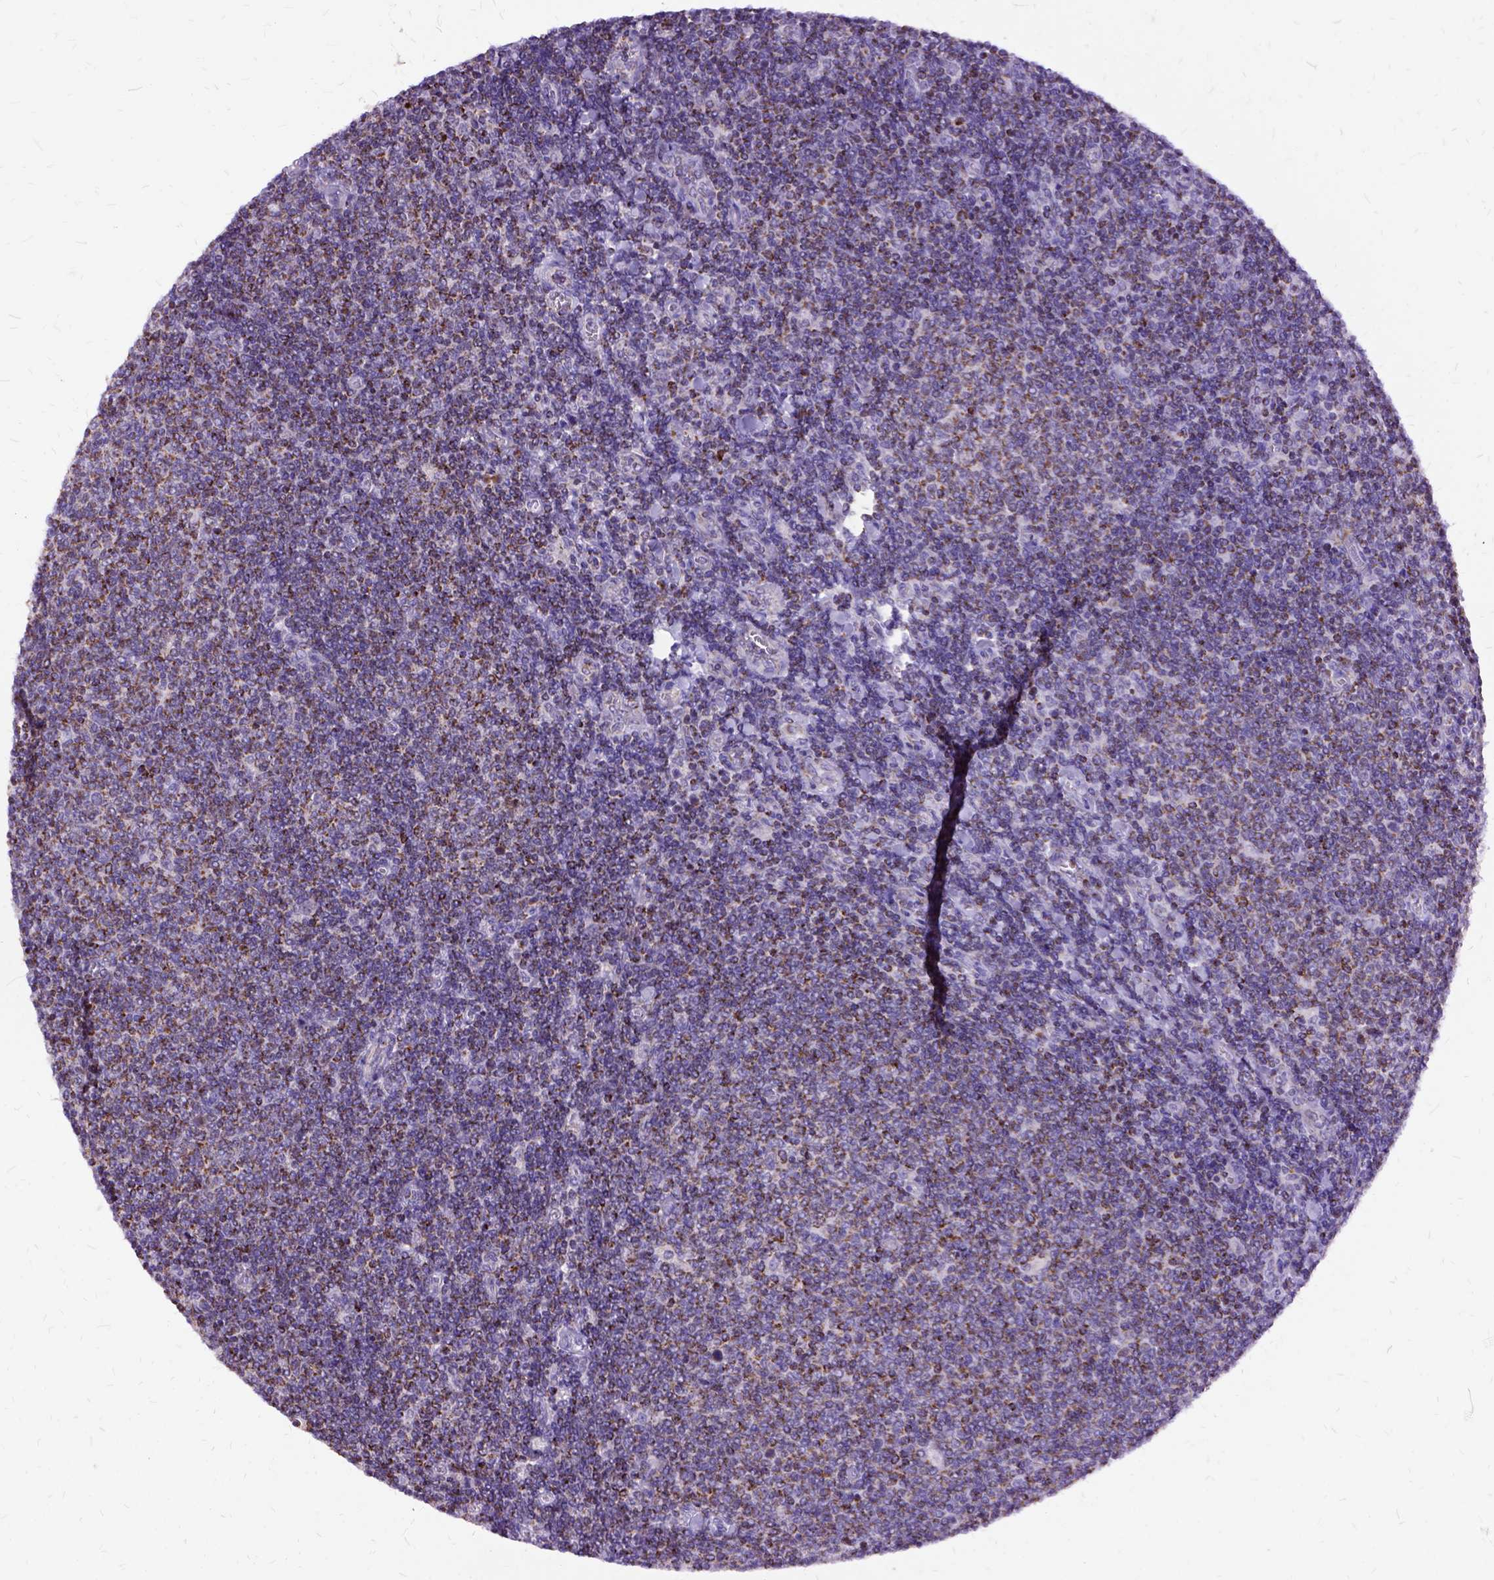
{"staining": {"intensity": "weak", "quantity": "25%-75%", "location": "cytoplasmic/membranous"}, "tissue": "lymphoma", "cell_type": "Tumor cells", "image_type": "cancer", "snomed": [{"axis": "morphology", "description": "Malignant lymphoma, non-Hodgkin's type, Low grade"}, {"axis": "topography", "description": "Lymph node"}], "caption": "A low amount of weak cytoplasmic/membranous staining is appreciated in approximately 25%-75% of tumor cells in malignant lymphoma, non-Hodgkin's type (low-grade) tissue. (DAB (3,3'-diaminobenzidine) = brown stain, brightfield microscopy at high magnification).", "gene": "OXCT1", "patient": {"sex": "male", "age": 52}}